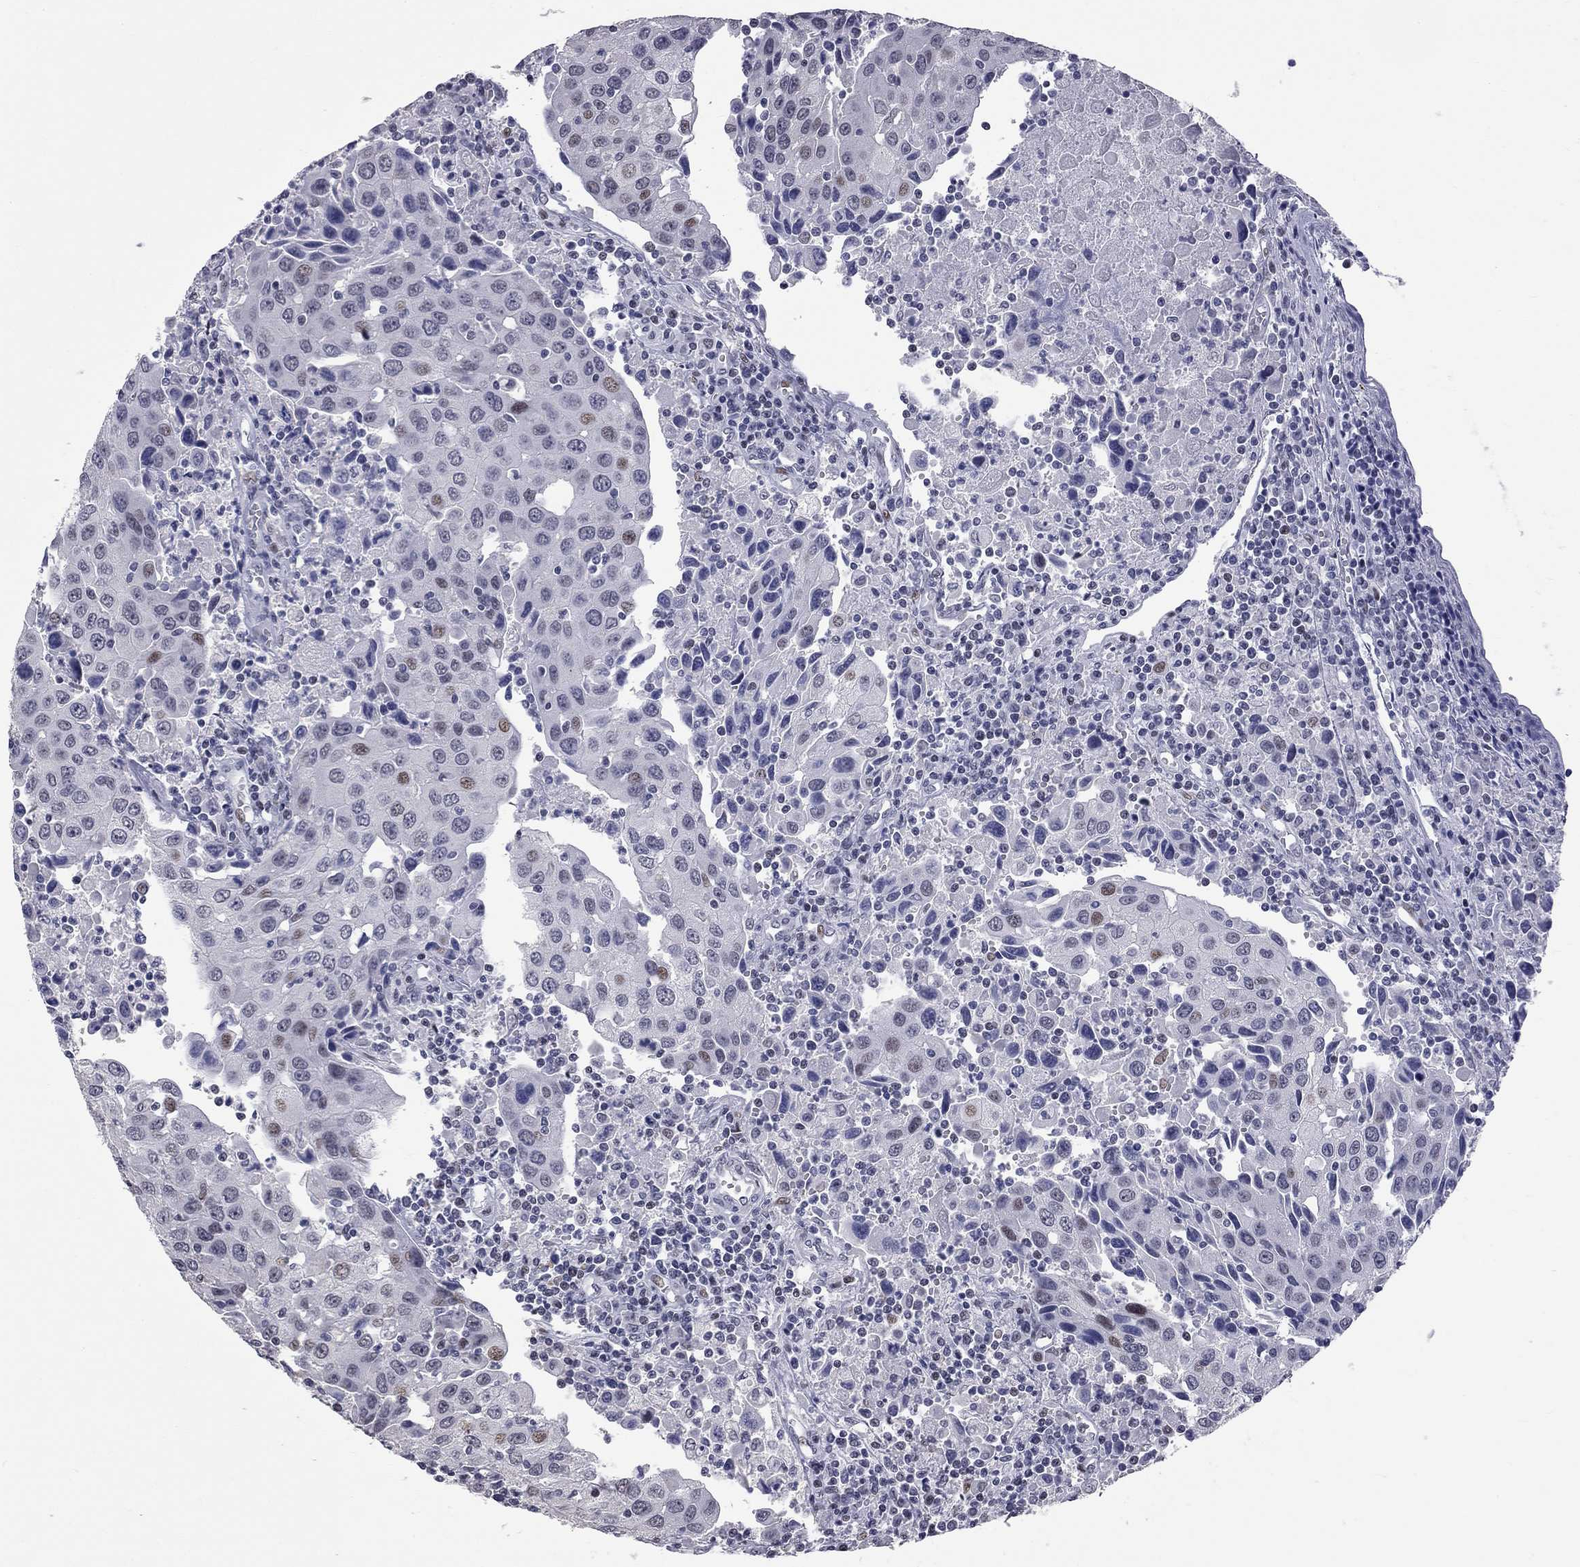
{"staining": {"intensity": "weak", "quantity": "<25%", "location": "nuclear"}, "tissue": "urothelial cancer", "cell_type": "Tumor cells", "image_type": "cancer", "snomed": [{"axis": "morphology", "description": "Urothelial carcinoma, High grade"}, {"axis": "topography", "description": "Urinary bladder"}], "caption": "Immunohistochemistry of human urothelial carcinoma (high-grade) displays no staining in tumor cells. Nuclei are stained in blue.", "gene": "ZNF154", "patient": {"sex": "female", "age": 85}}